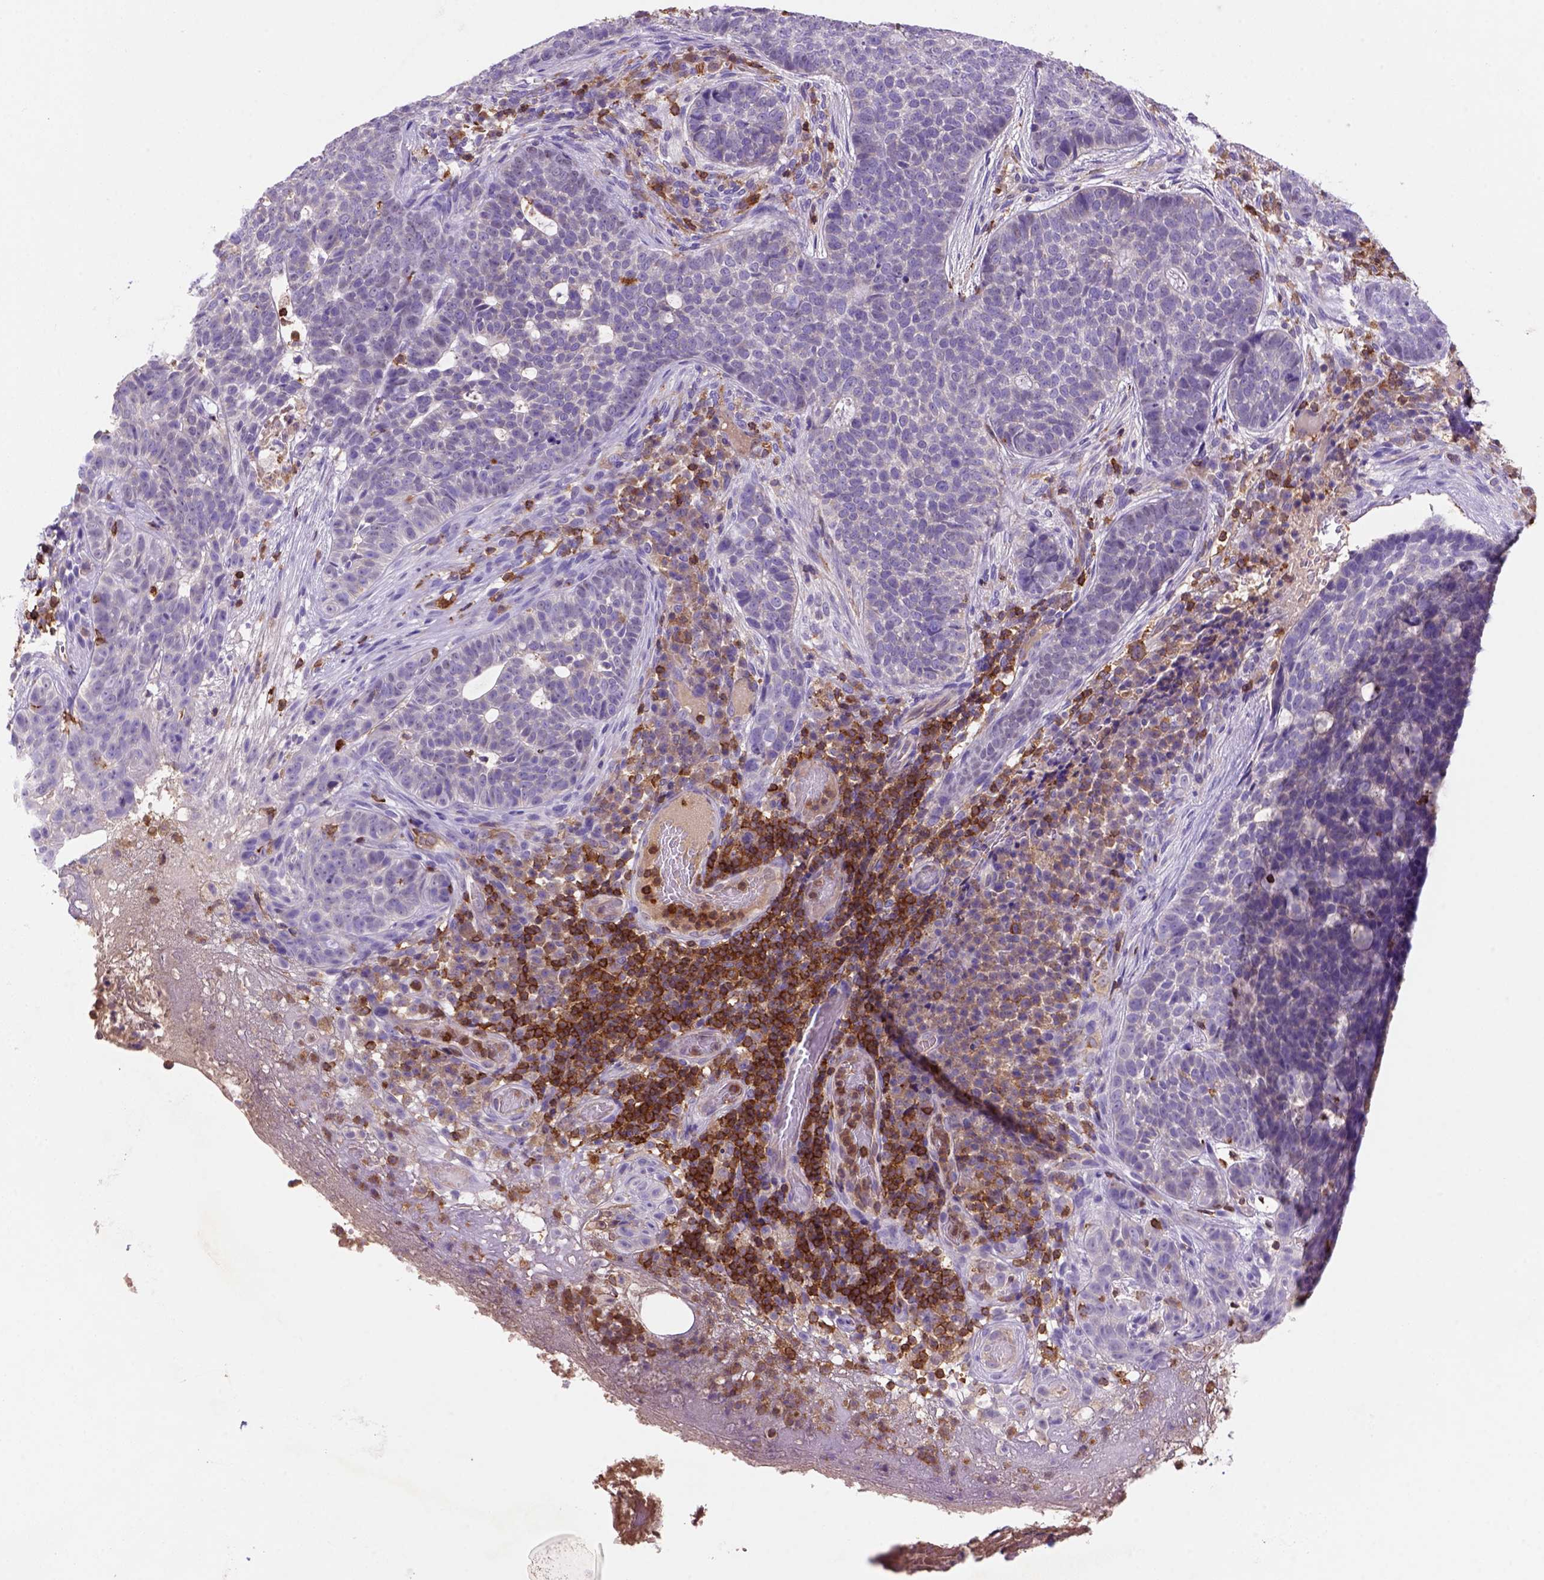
{"staining": {"intensity": "negative", "quantity": "none", "location": "none"}, "tissue": "skin cancer", "cell_type": "Tumor cells", "image_type": "cancer", "snomed": [{"axis": "morphology", "description": "Basal cell carcinoma"}, {"axis": "topography", "description": "Skin"}], "caption": "Immunohistochemical staining of human skin cancer (basal cell carcinoma) reveals no significant staining in tumor cells.", "gene": "INPP5D", "patient": {"sex": "female", "age": 69}}